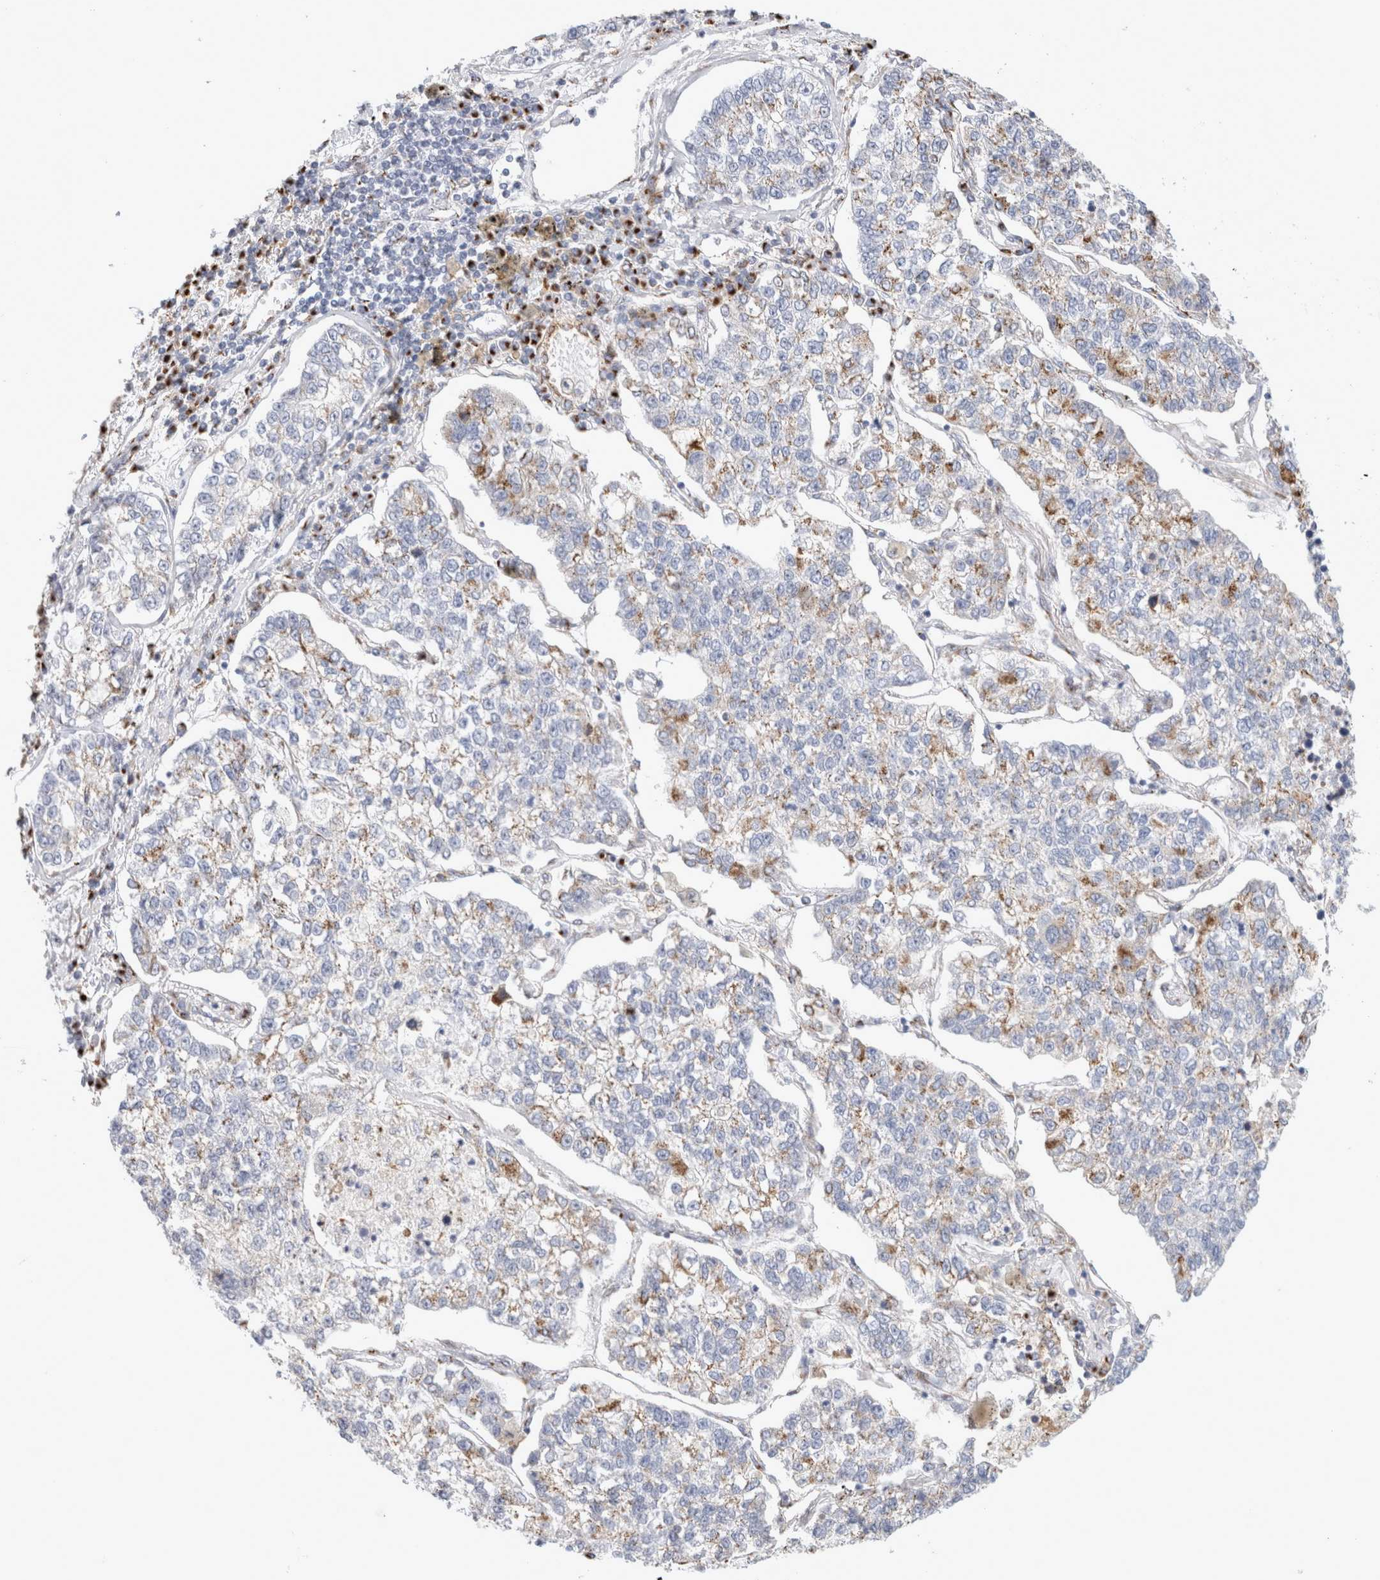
{"staining": {"intensity": "moderate", "quantity": "<25%", "location": "cytoplasmic/membranous"}, "tissue": "lung cancer", "cell_type": "Tumor cells", "image_type": "cancer", "snomed": [{"axis": "morphology", "description": "Adenocarcinoma, NOS"}, {"axis": "topography", "description": "Lung"}], "caption": "Human adenocarcinoma (lung) stained with a brown dye exhibits moderate cytoplasmic/membranous positive expression in about <25% of tumor cells.", "gene": "MCFD2", "patient": {"sex": "male", "age": 49}}